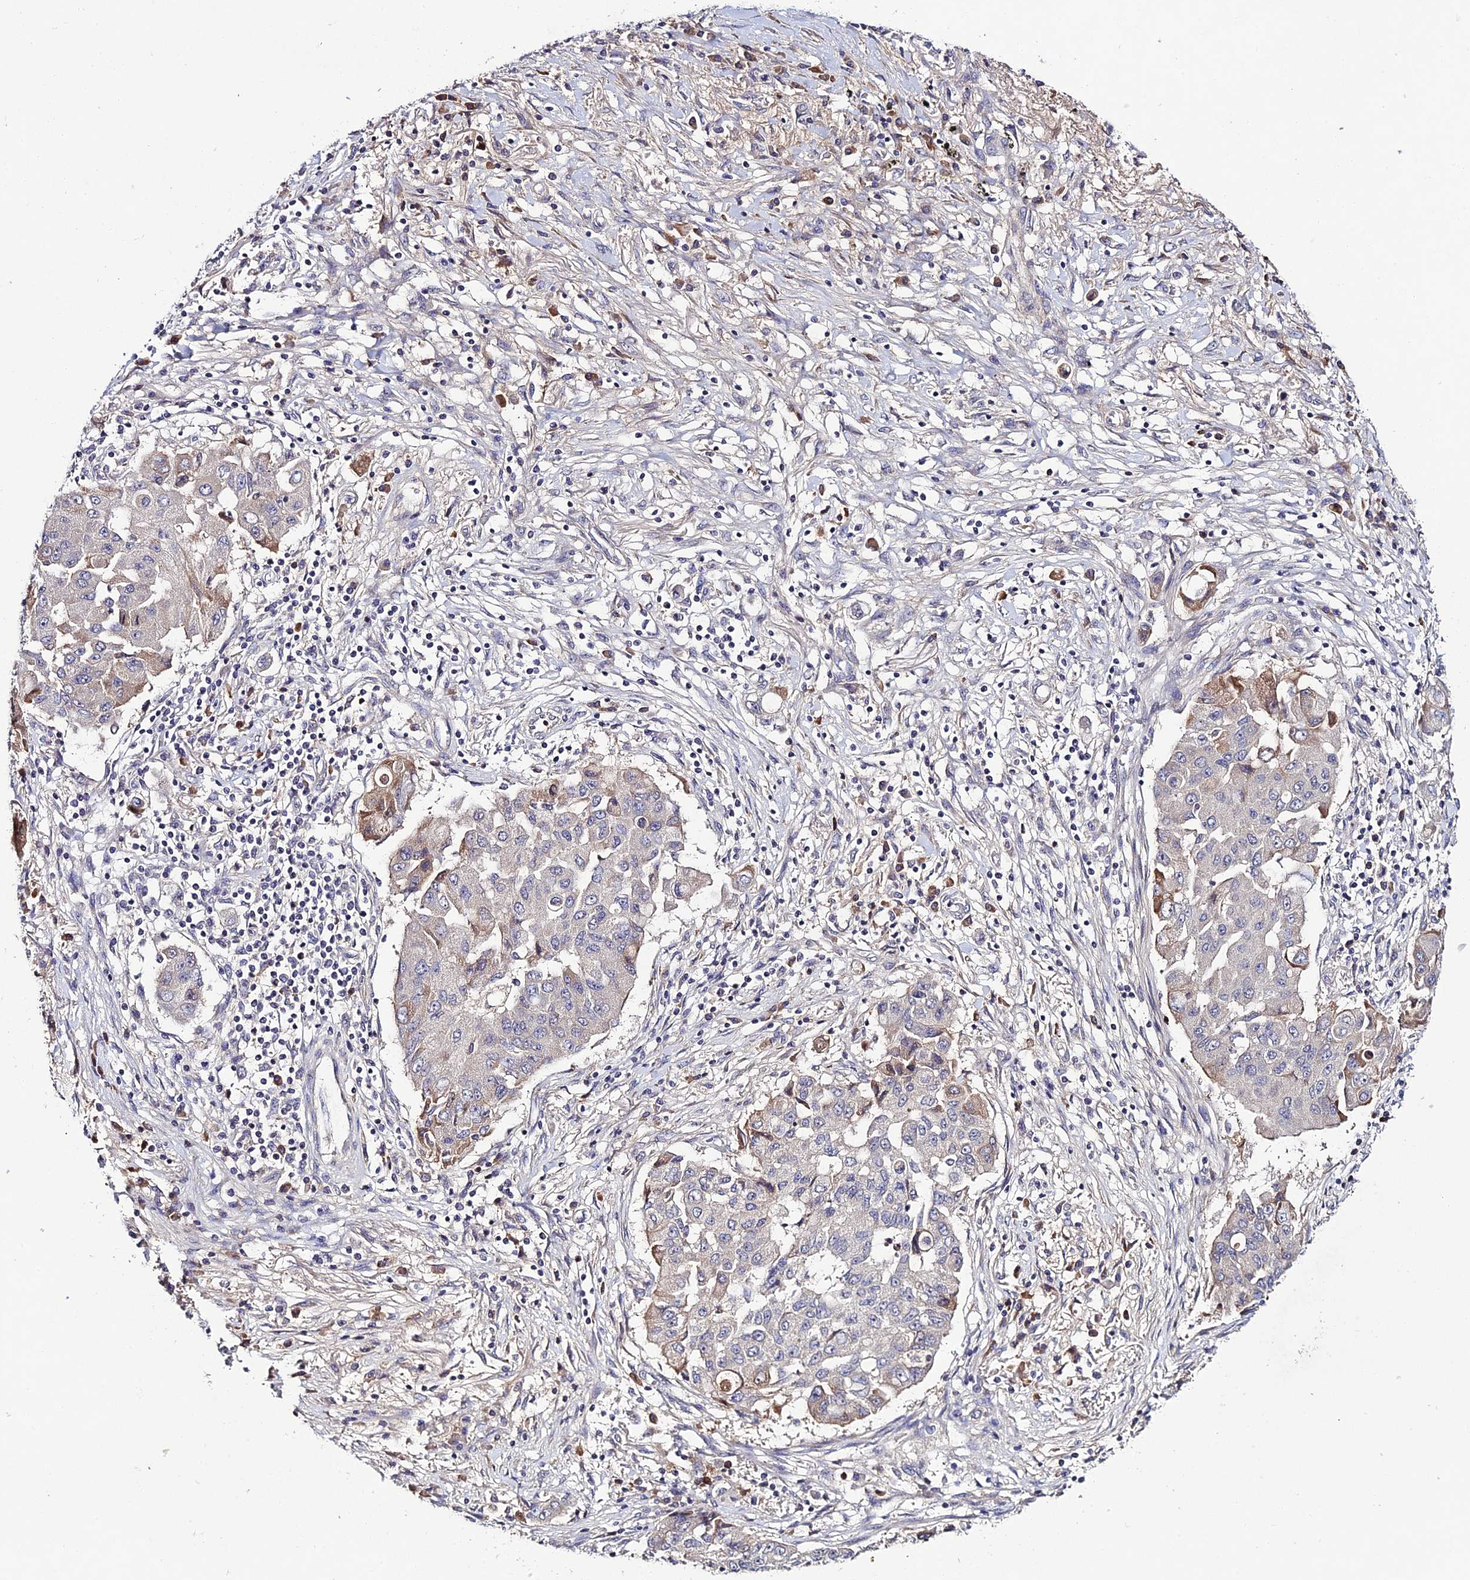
{"staining": {"intensity": "weak", "quantity": "<25%", "location": "cytoplasmic/membranous"}, "tissue": "lung cancer", "cell_type": "Tumor cells", "image_type": "cancer", "snomed": [{"axis": "morphology", "description": "Squamous cell carcinoma, NOS"}, {"axis": "topography", "description": "Lung"}], "caption": "This is an immunohistochemistry micrograph of lung cancer. There is no positivity in tumor cells.", "gene": "CHST5", "patient": {"sex": "male", "age": 74}}